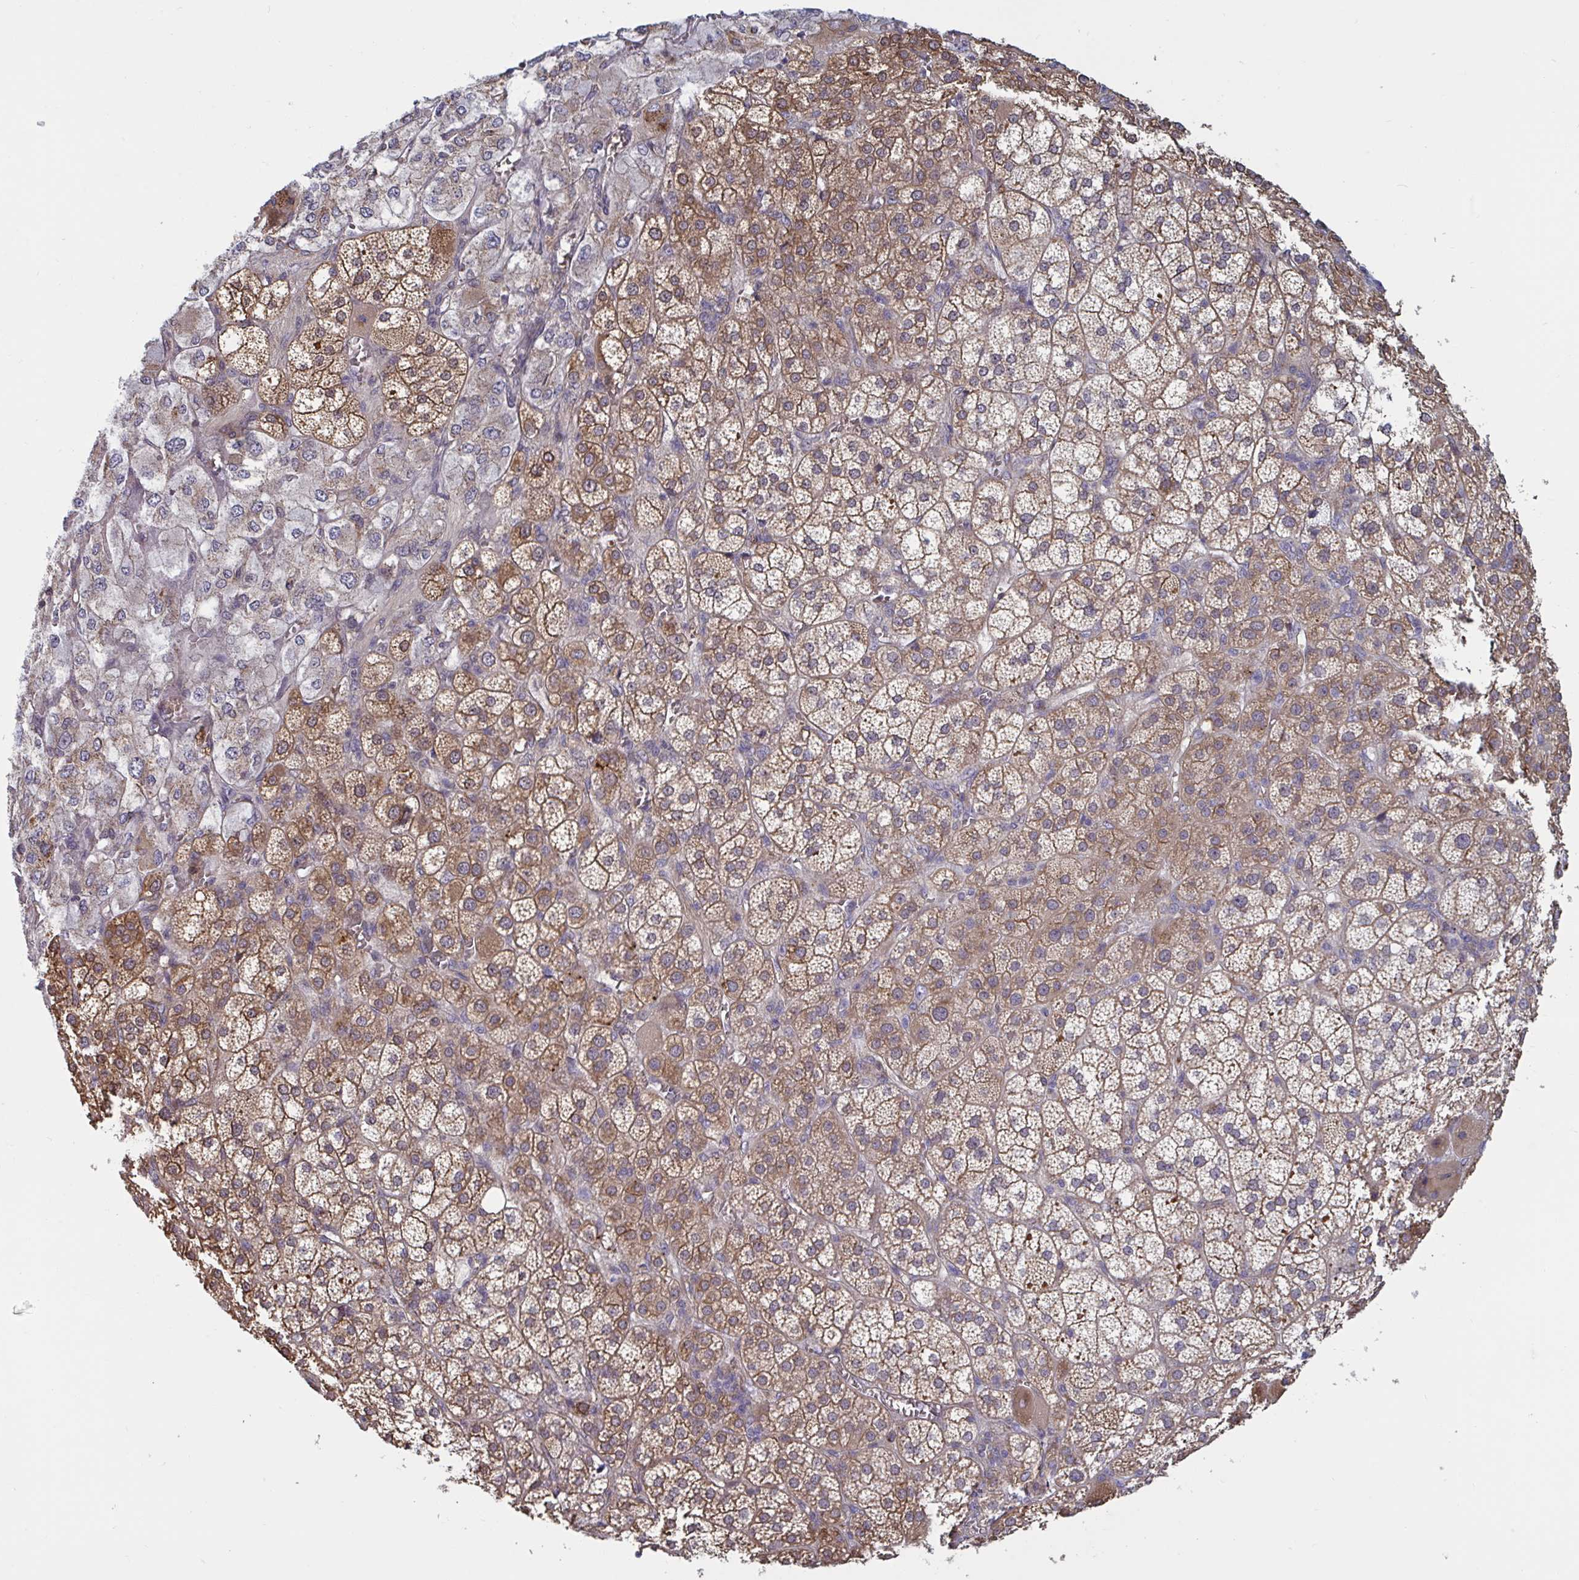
{"staining": {"intensity": "strong", "quantity": ">75%", "location": "cytoplasmic/membranous"}, "tissue": "adrenal gland", "cell_type": "Glandular cells", "image_type": "normal", "snomed": [{"axis": "morphology", "description": "Normal tissue, NOS"}, {"axis": "topography", "description": "Adrenal gland"}], "caption": "Immunohistochemical staining of unremarkable adrenal gland shows >75% levels of strong cytoplasmic/membranous protein expression in approximately >75% of glandular cells.", "gene": "SLC9A6", "patient": {"sex": "female", "age": 60}}